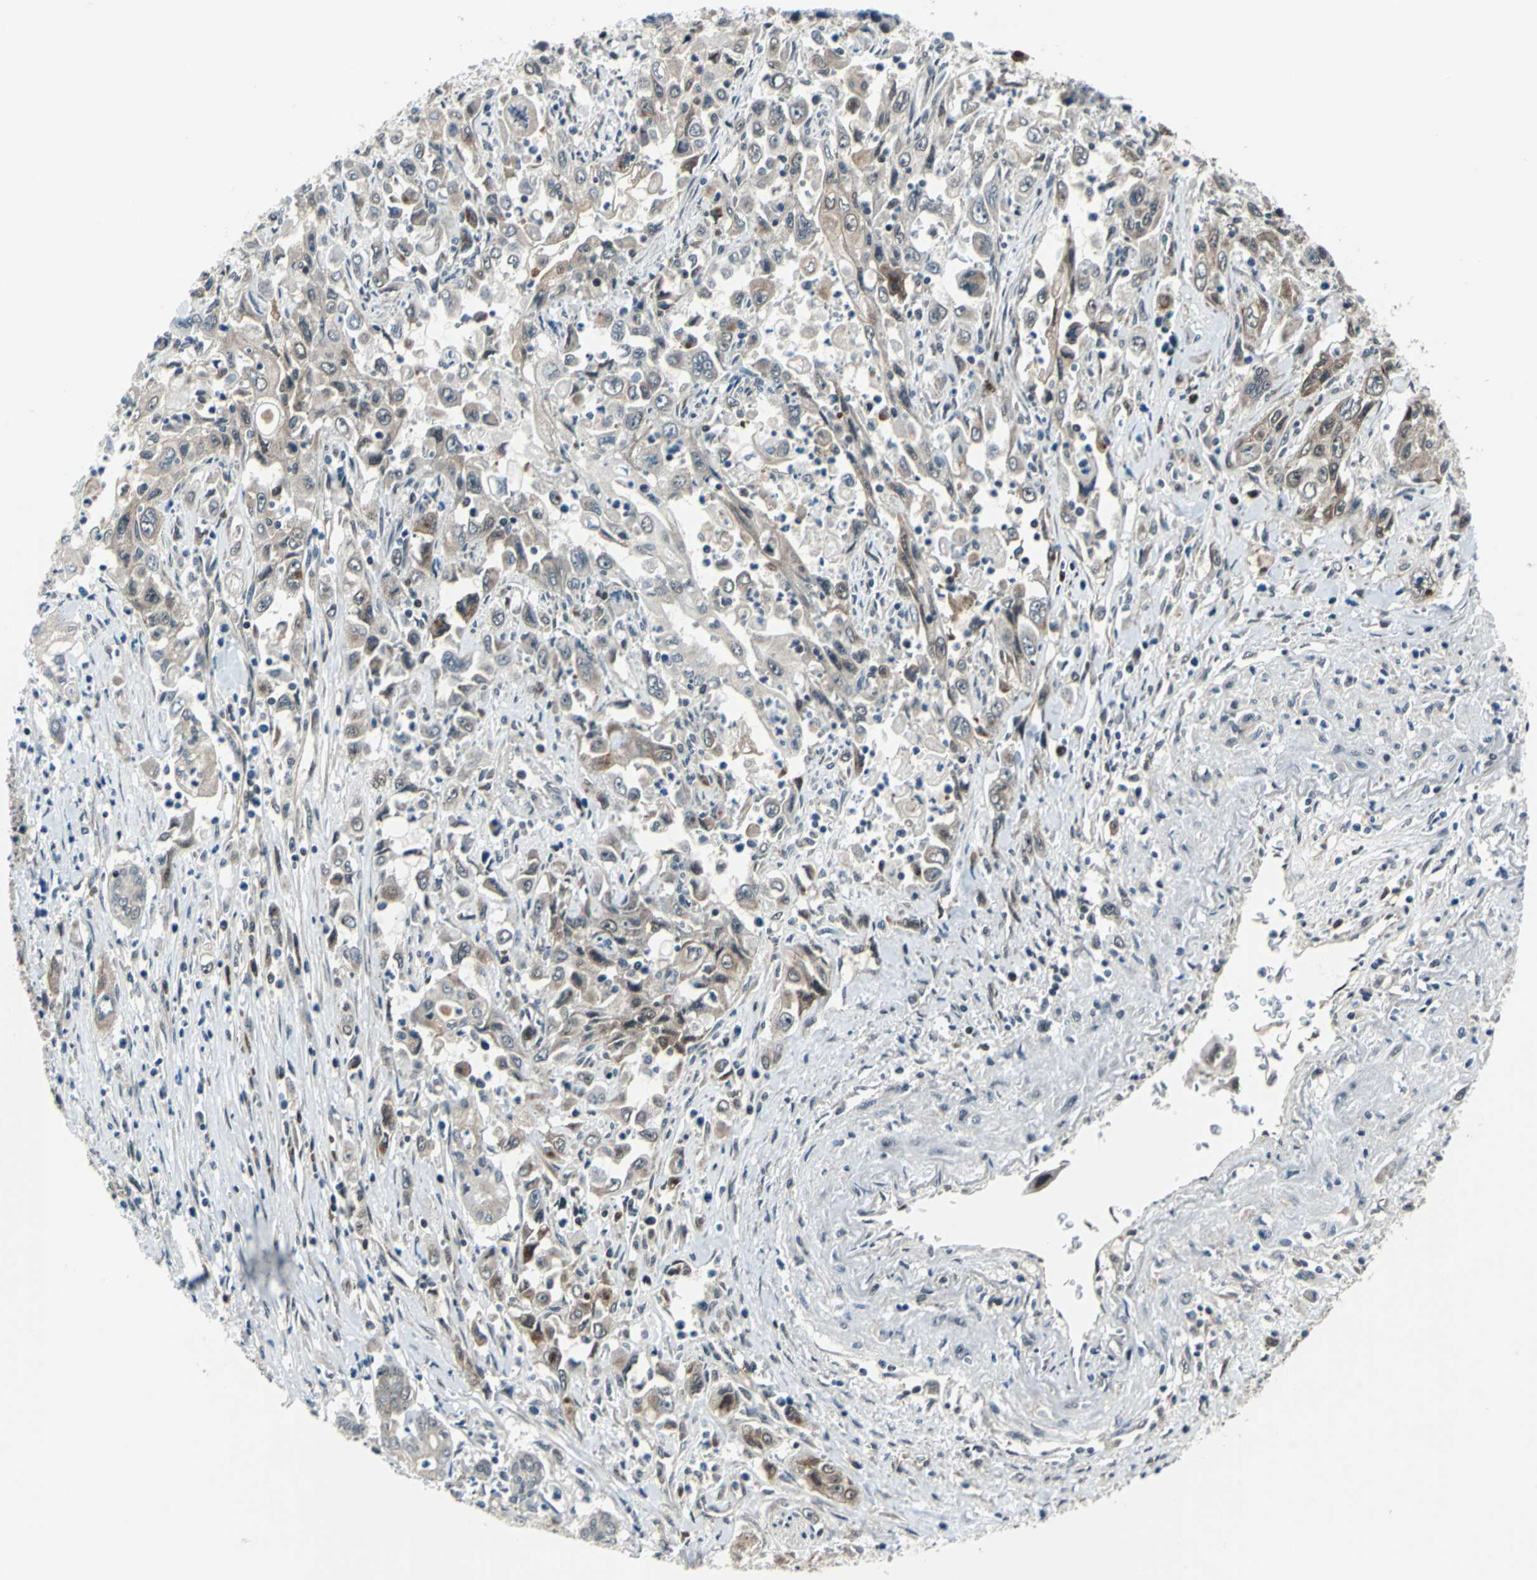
{"staining": {"intensity": "weak", "quantity": ">75%", "location": "cytoplasmic/membranous,nuclear"}, "tissue": "pancreatic cancer", "cell_type": "Tumor cells", "image_type": "cancer", "snomed": [{"axis": "morphology", "description": "Adenocarcinoma, NOS"}, {"axis": "topography", "description": "Pancreas"}], "caption": "Immunohistochemical staining of adenocarcinoma (pancreatic) exhibits low levels of weak cytoplasmic/membranous and nuclear protein expression in about >75% of tumor cells.", "gene": "POLR3K", "patient": {"sex": "male", "age": 70}}